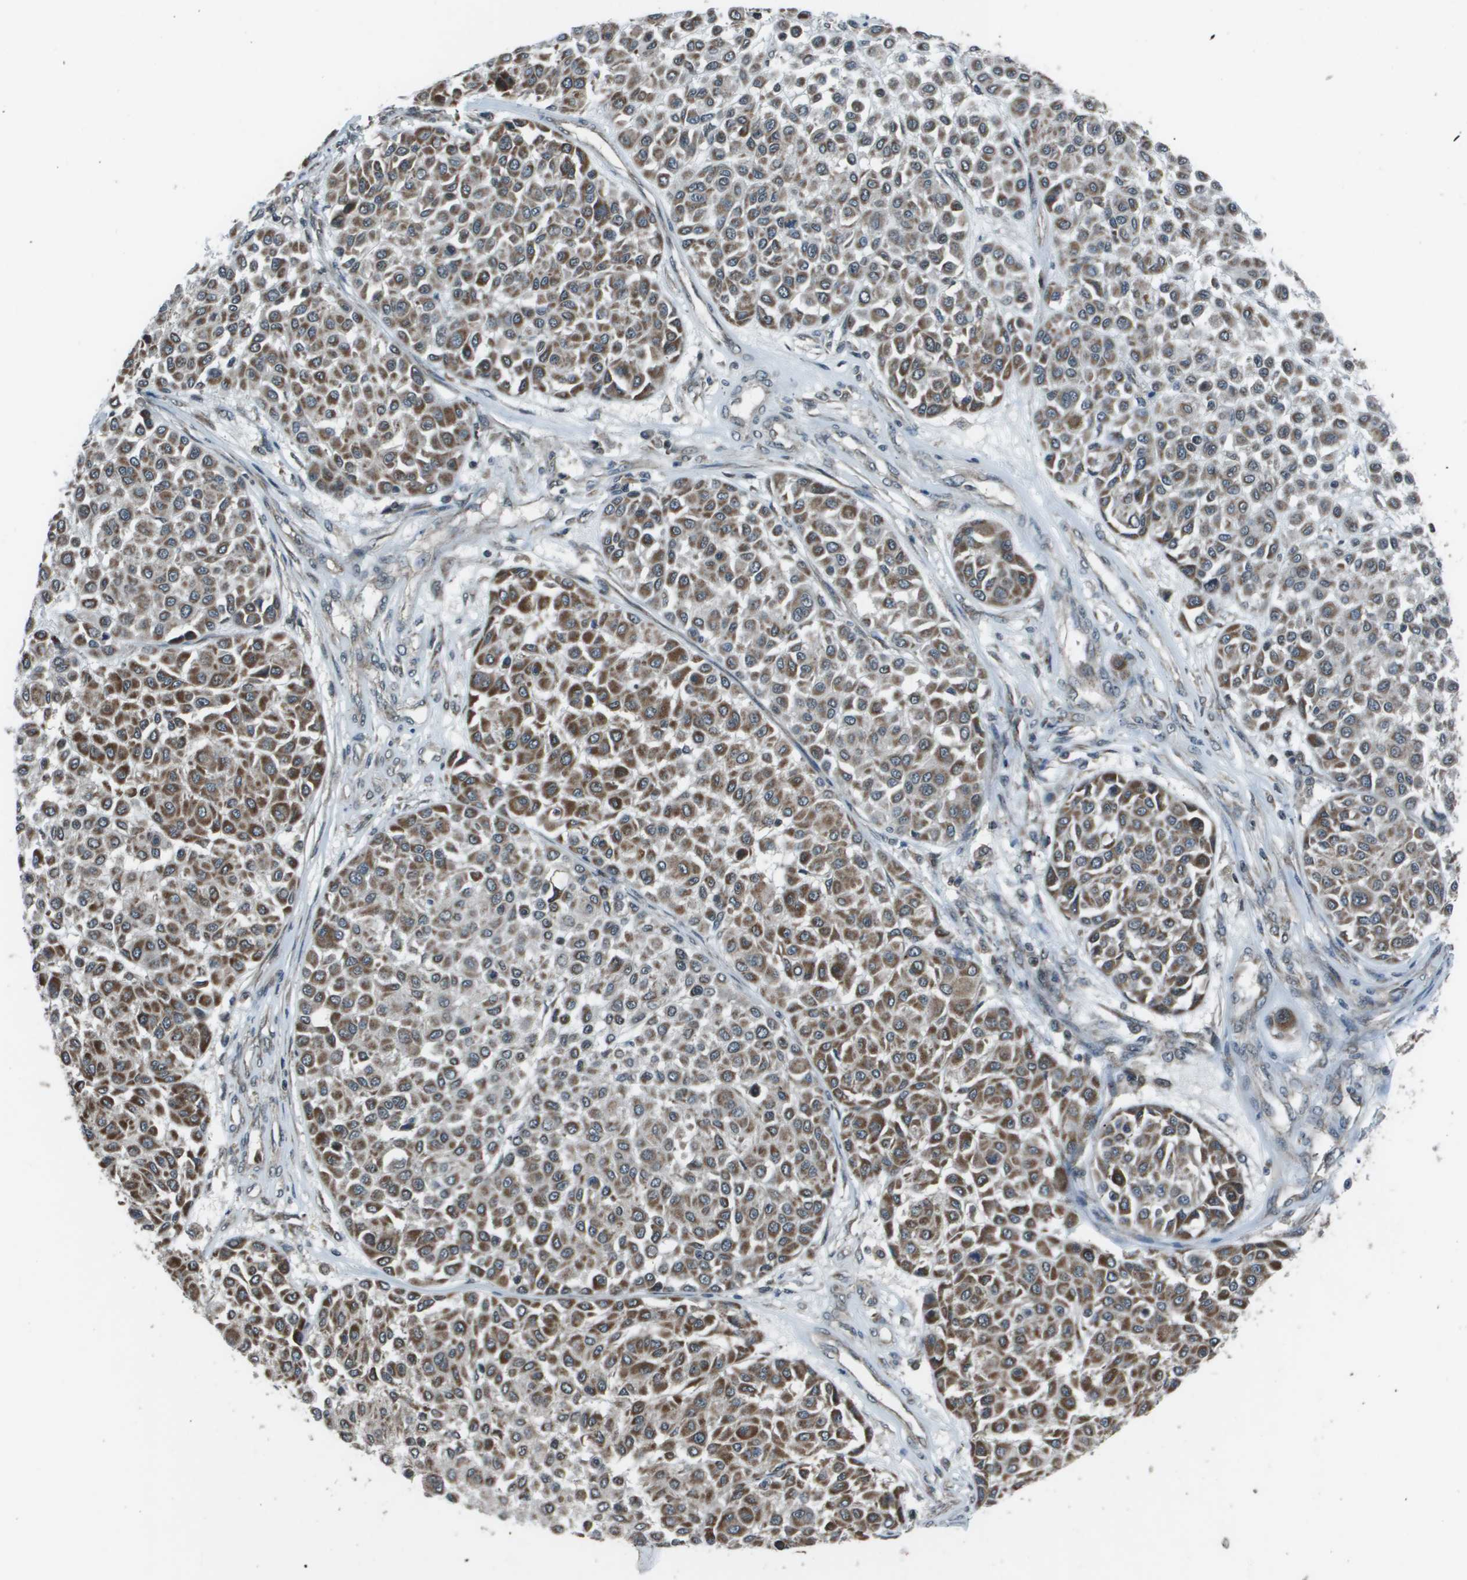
{"staining": {"intensity": "moderate", "quantity": ">75%", "location": "cytoplasmic/membranous"}, "tissue": "melanoma", "cell_type": "Tumor cells", "image_type": "cancer", "snomed": [{"axis": "morphology", "description": "Malignant melanoma, Metastatic site"}, {"axis": "topography", "description": "Soft tissue"}], "caption": "DAB (3,3'-diaminobenzidine) immunohistochemical staining of human malignant melanoma (metastatic site) demonstrates moderate cytoplasmic/membranous protein expression in about >75% of tumor cells. (Stains: DAB (3,3'-diaminobenzidine) in brown, nuclei in blue, Microscopy: brightfield microscopy at high magnification).", "gene": "PPFIA1", "patient": {"sex": "male", "age": 41}}